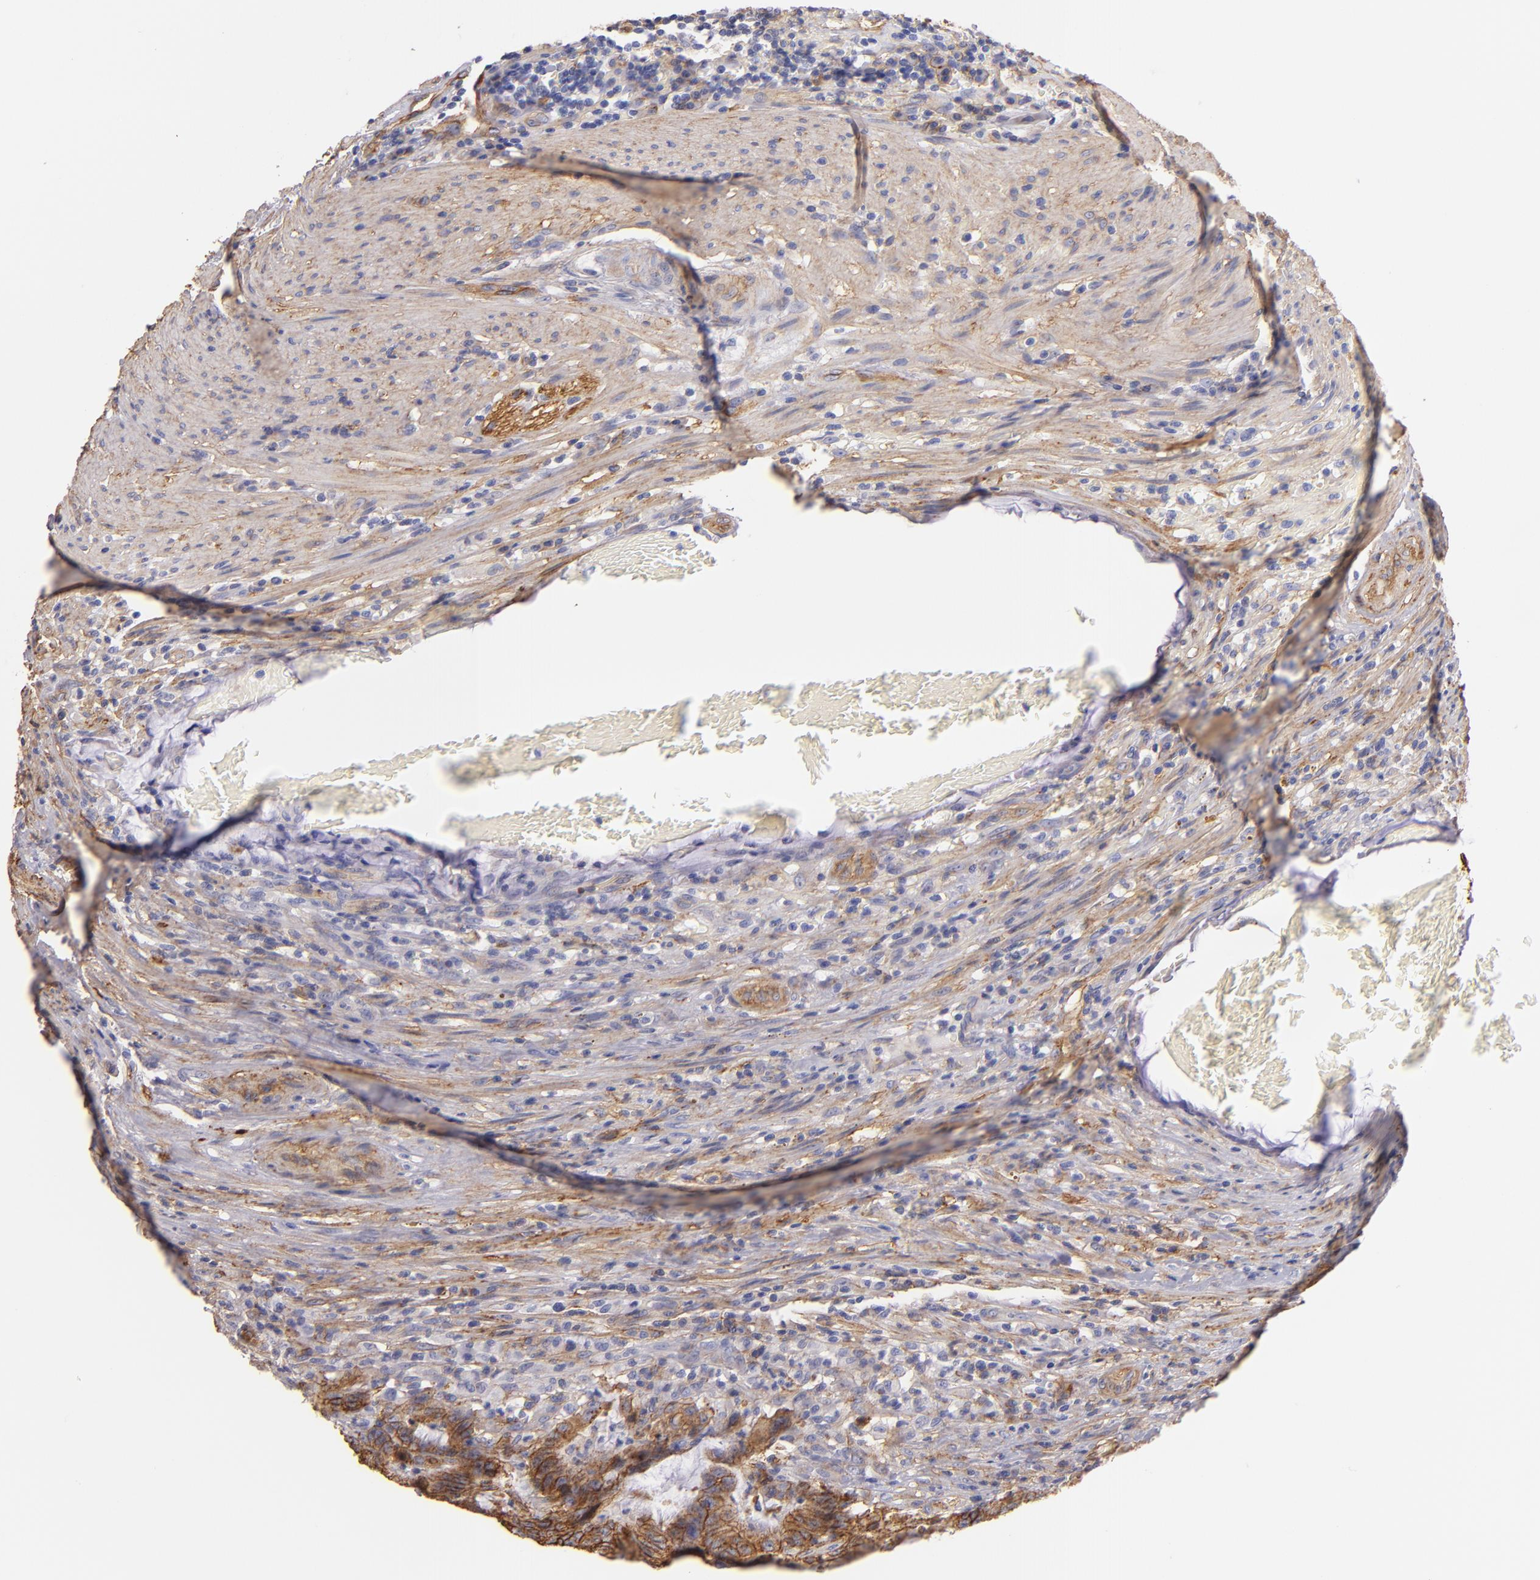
{"staining": {"intensity": "moderate", "quantity": "25%-75%", "location": "cytoplasmic/membranous"}, "tissue": "colorectal cancer", "cell_type": "Tumor cells", "image_type": "cancer", "snomed": [{"axis": "morphology", "description": "Adenocarcinoma, NOS"}, {"axis": "topography", "description": "Colon"}], "caption": "An IHC micrograph of neoplastic tissue is shown. Protein staining in brown labels moderate cytoplasmic/membranous positivity in adenocarcinoma (colorectal) within tumor cells.", "gene": "CD151", "patient": {"sex": "male", "age": 54}}